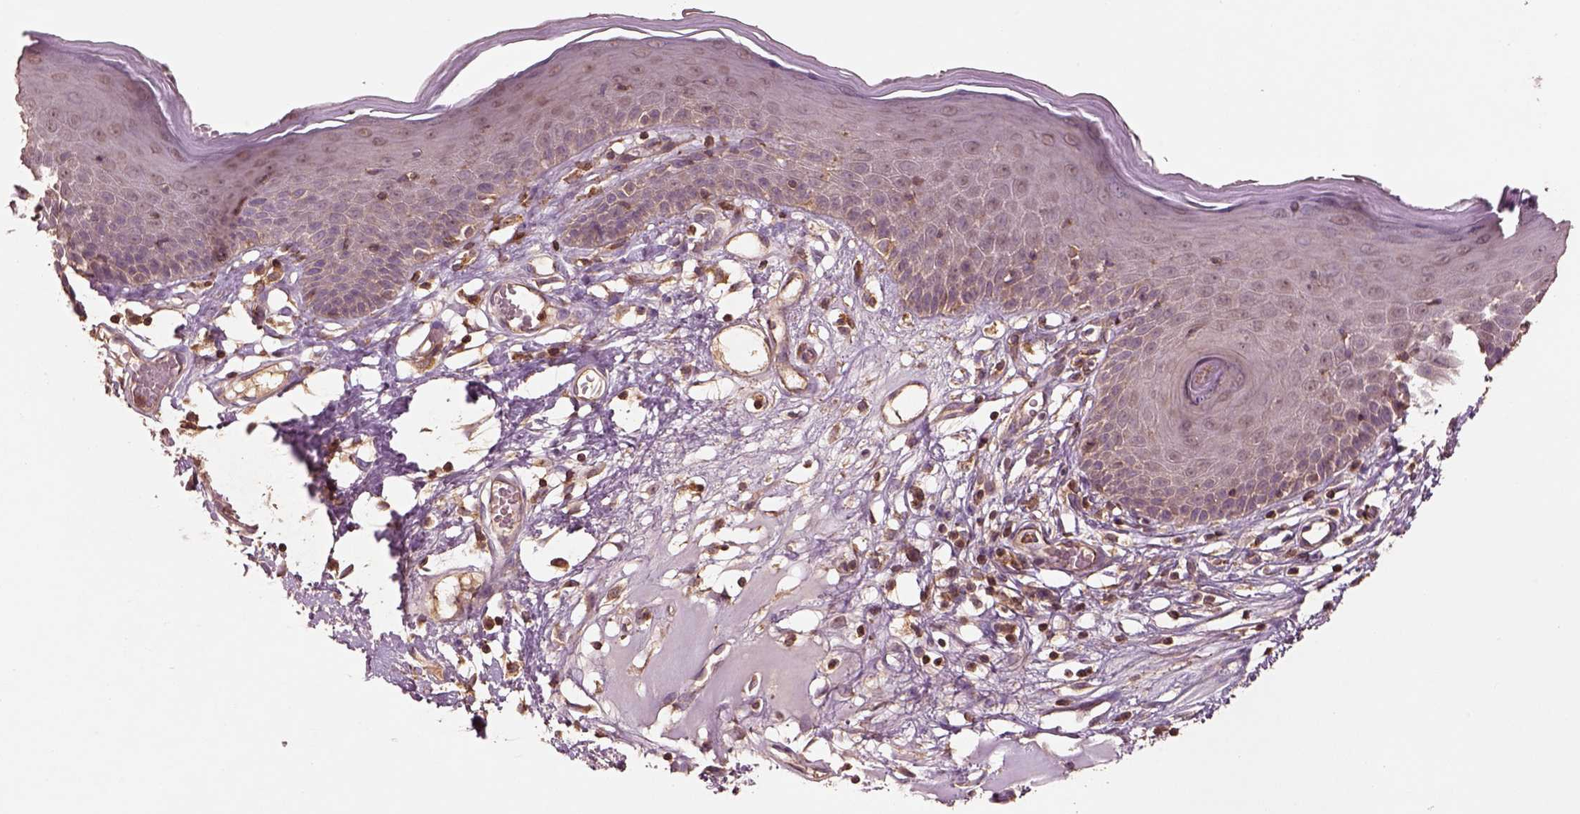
{"staining": {"intensity": "negative", "quantity": "none", "location": "none"}, "tissue": "skin", "cell_type": "Epidermal cells", "image_type": "normal", "snomed": [{"axis": "morphology", "description": "Normal tissue, NOS"}, {"axis": "topography", "description": "Vulva"}], "caption": "DAB immunohistochemical staining of normal human skin exhibits no significant positivity in epidermal cells. (DAB immunohistochemistry (IHC), high magnification).", "gene": "TRADD", "patient": {"sex": "female", "age": 68}}